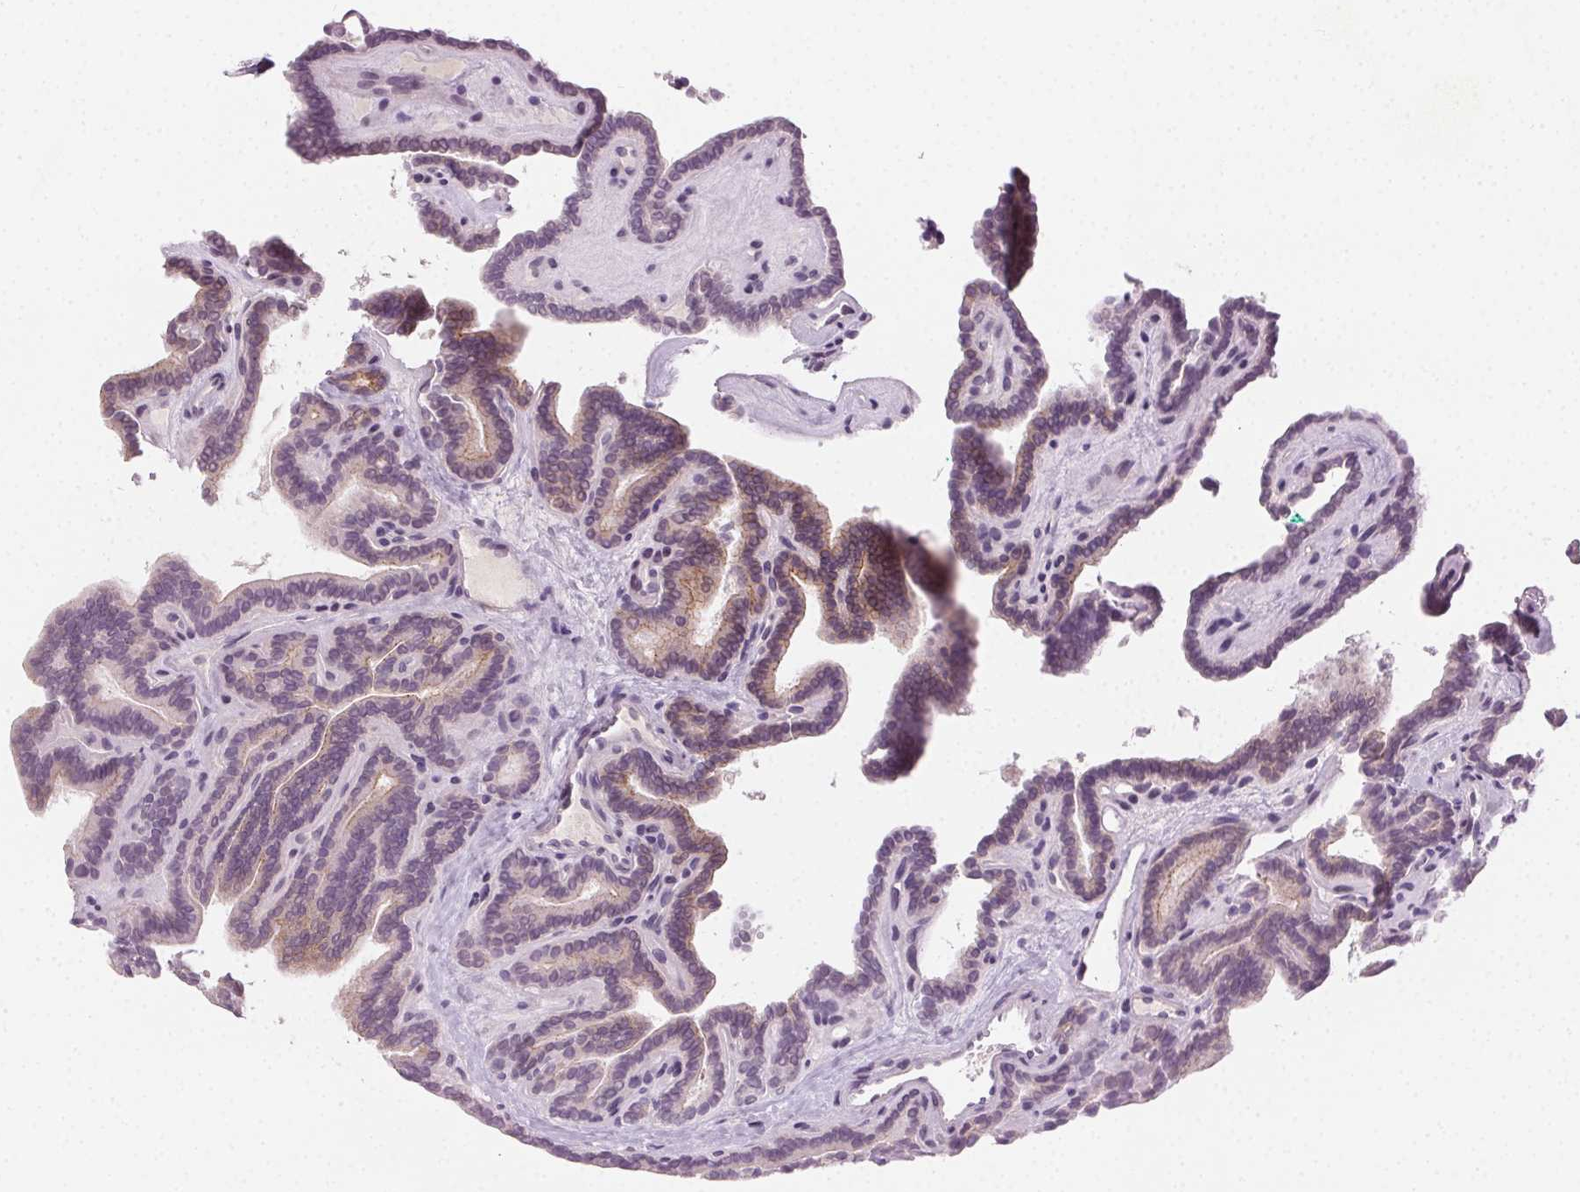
{"staining": {"intensity": "weak", "quantity": "25%-75%", "location": "cytoplasmic/membranous"}, "tissue": "thyroid cancer", "cell_type": "Tumor cells", "image_type": "cancer", "snomed": [{"axis": "morphology", "description": "Papillary adenocarcinoma, NOS"}, {"axis": "topography", "description": "Thyroid gland"}], "caption": "Immunohistochemical staining of human thyroid papillary adenocarcinoma demonstrates low levels of weak cytoplasmic/membranous protein staining in about 25%-75% of tumor cells. (DAB = brown stain, brightfield microscopy at high magnification).", "gene": "HSF5", "patient": {"sex": "female", "age": 21}}